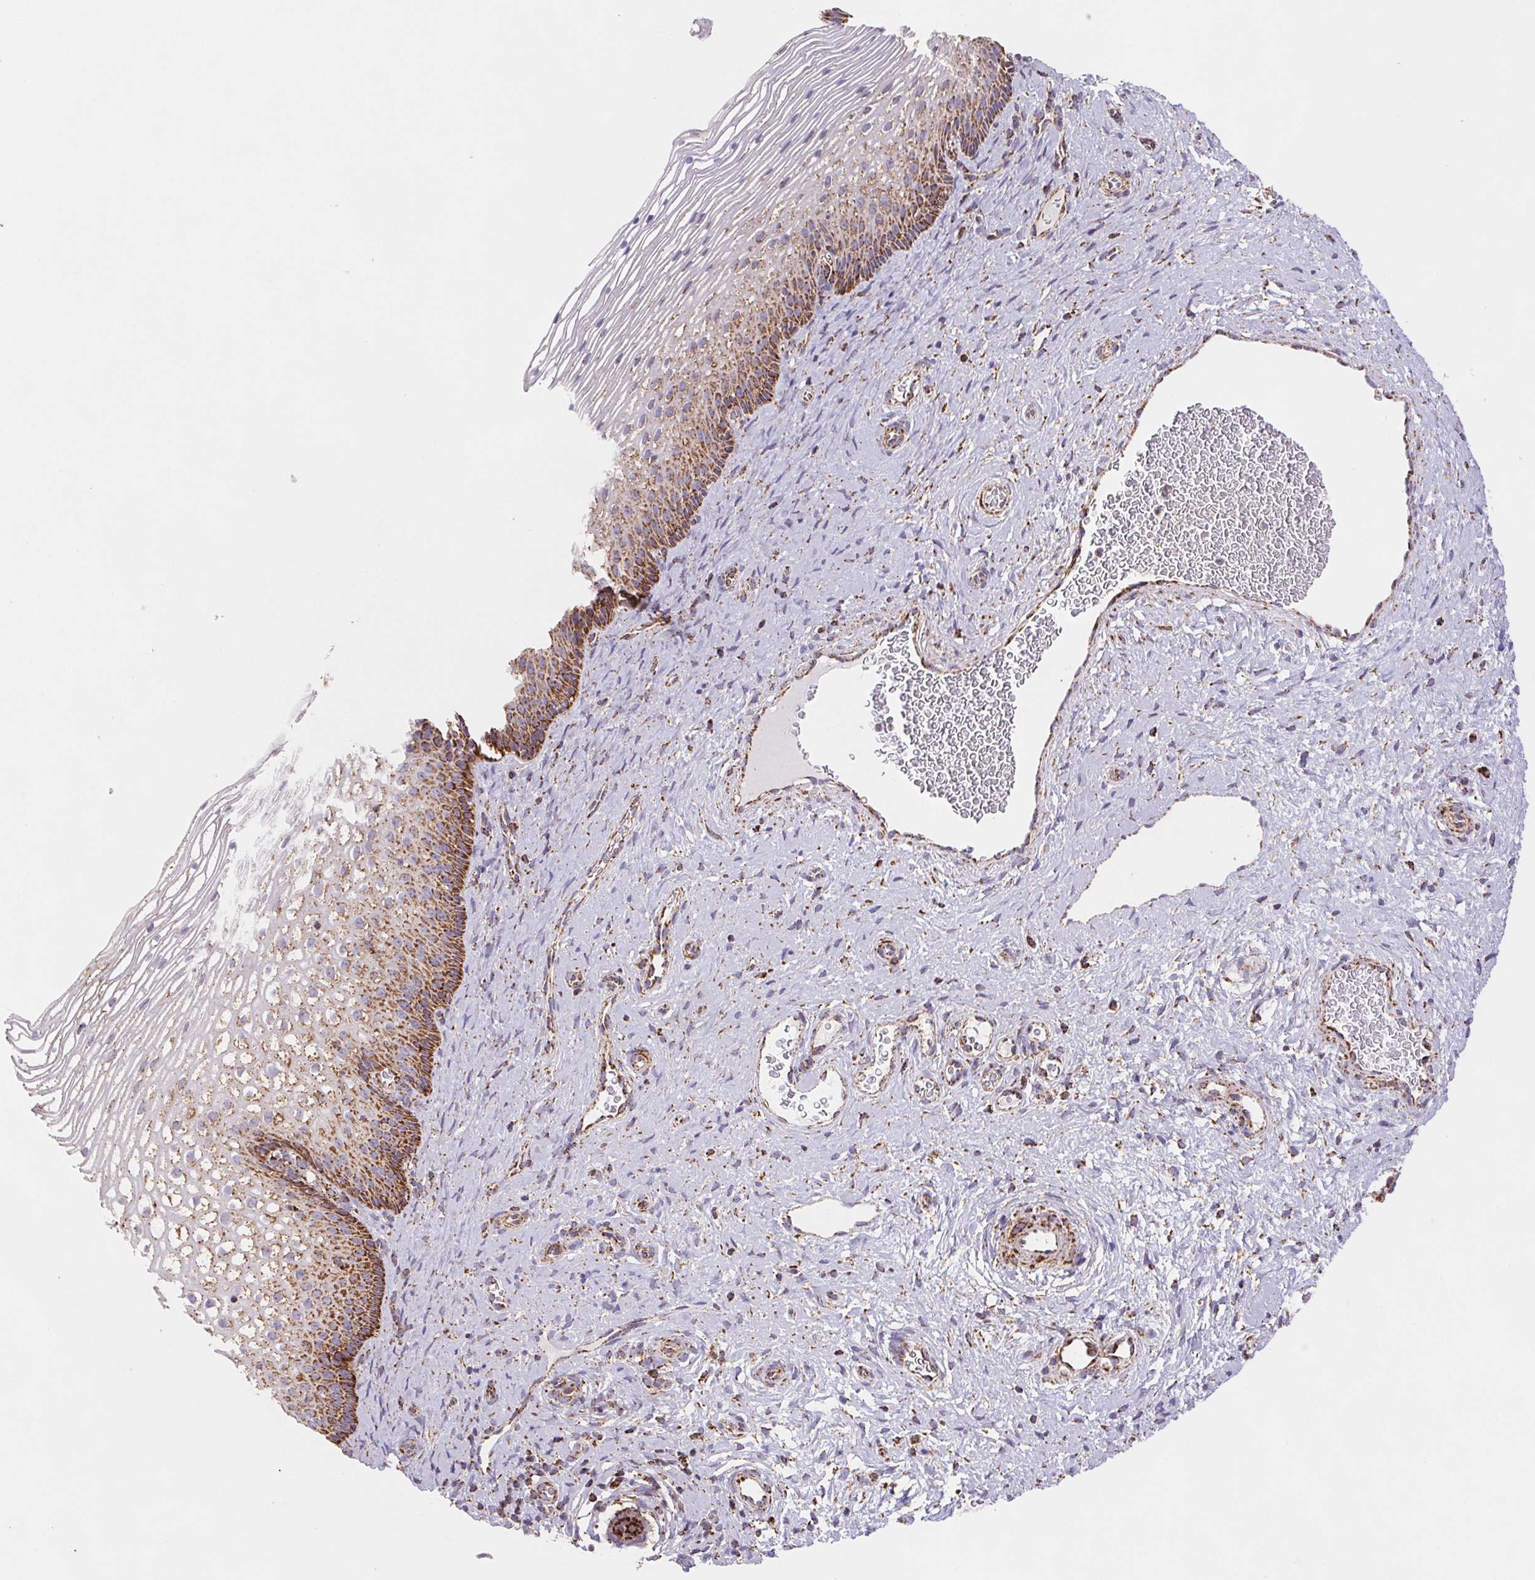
{"staining": {"intensity": "moderate", "quantity": ">75%", "location": "cytoplasmic/membranous"}, "tissue": "cervix", "cell_type": "Glandular cells", "image_type": "normal", "snomed": [{"axis": "morphology", "description": "Normal tissue, NOS"}, {"axis": "topography", "description": "Cervix"}], "caption": "An immunohistochemistry photomicrograph of normal tissue is shown. Protein staining in brown labels moderate cytoplasmic/membranous positivity in cervix within glandular cells. Nuclei are stained in blue.", "gene": "NIPSNAP2", "patient": {"sex": "female", "age": 34}}